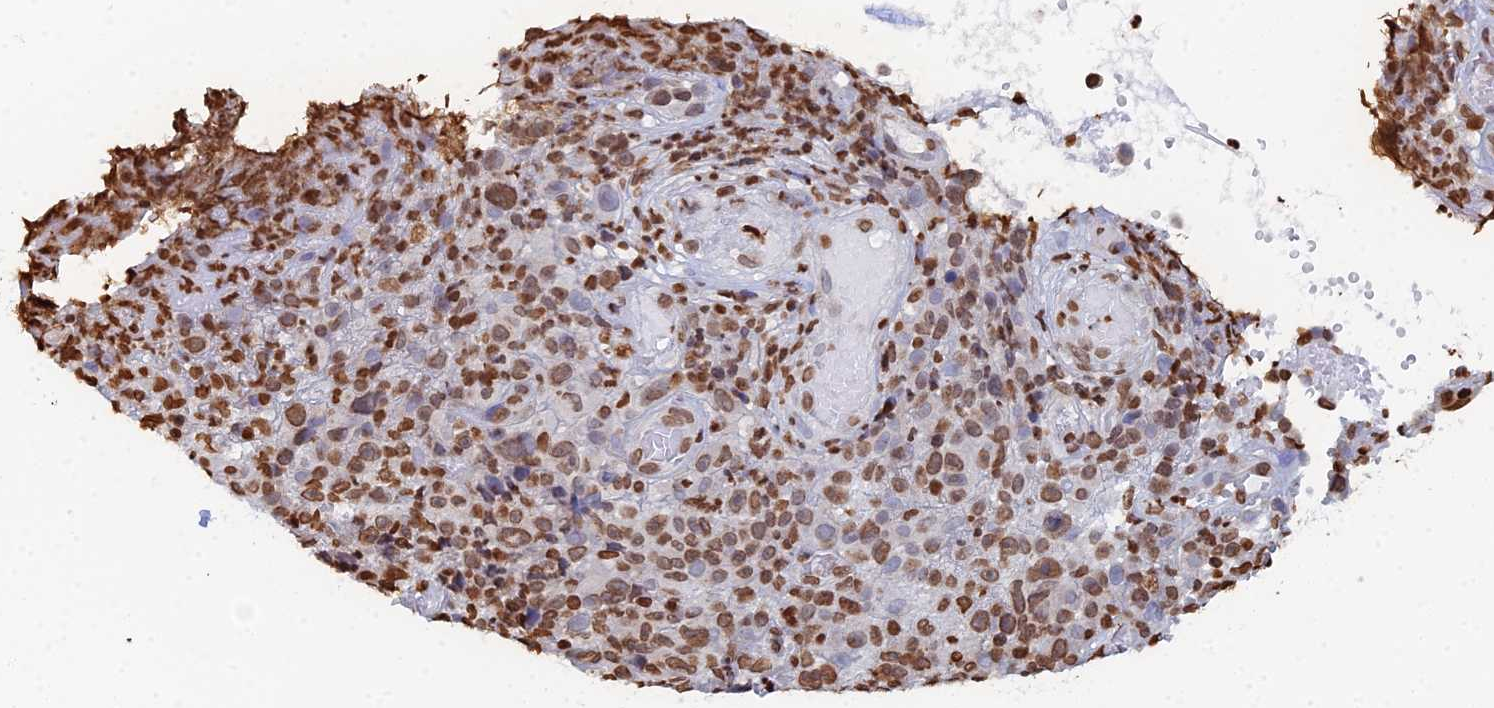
{"staining": {"intensity": "moderate", "quantity": ">75%", "location": "nuclear"}, "tissue": "melanoma", "cell_type": "Tumor cells", "image_type": "cancer", "snomed": [{"axis": "morphology", "description": "Malignant melanoma, NOS"}, {"axis": "topography", "description": "Skin"}], "caption": "Immunohistochemical staining of malignant melanoma demonstrates moderate nuclear protein expression in approximately >75% of tumor cells.", "gene": "GBP3", "patient": {"sex": "female", "age": 82}}